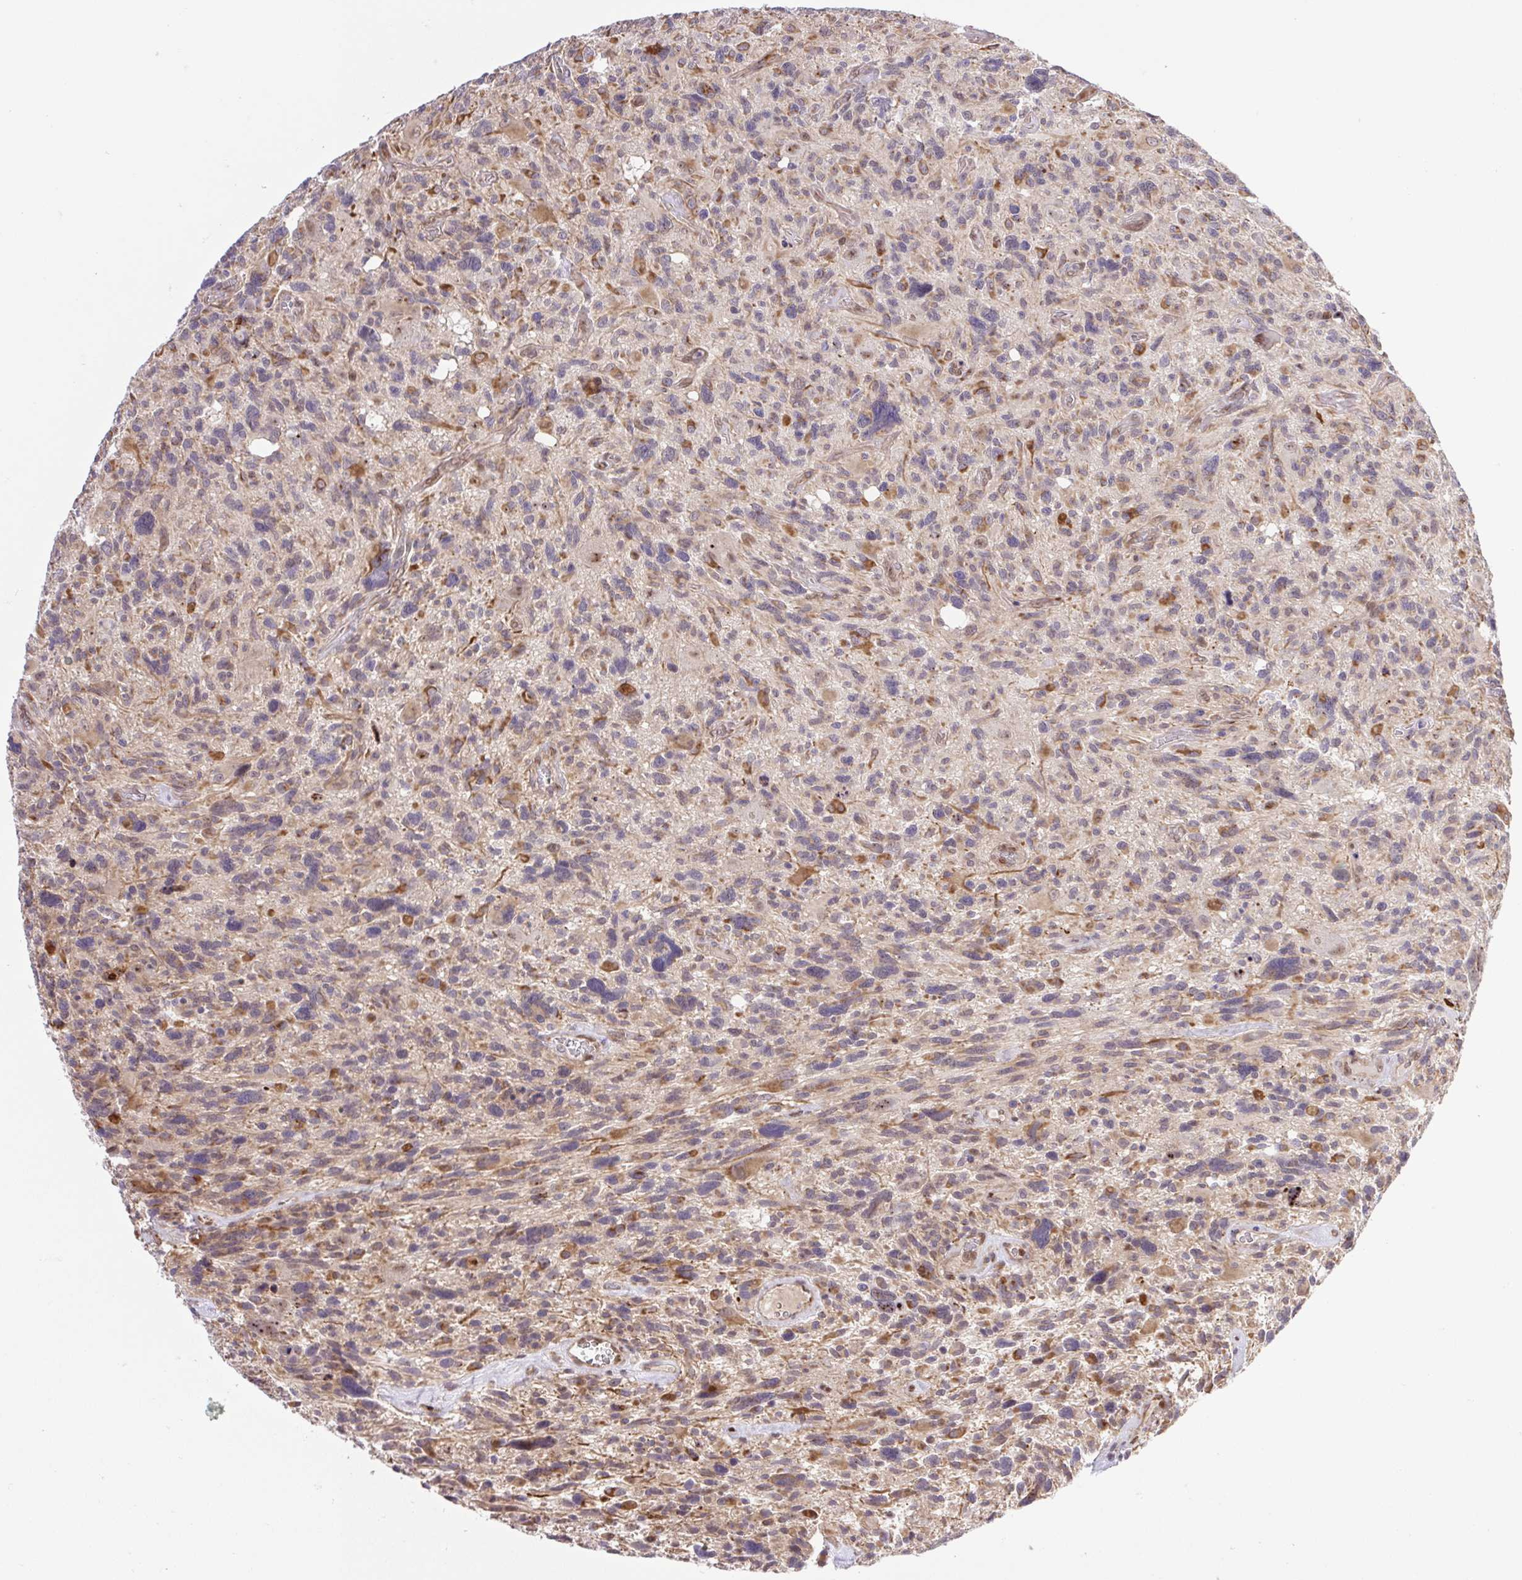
{"staining": {"intensity": "weak", "quantity": "<25%", "location": "cytoplasmic/membranous,nuclear"}, "tissue": "glioma", "cell_type": "Tumor cells", "image_type": "cancer", "snomed": [{"axis": "morphology", "description": "Glioma, malignant, High grade"}, {"axis": "topography", "description": "Brain"}], "caption": "Glioma was stained to show a protein in brown. There is no significant staining in tumor cells. Nuclei are stained in blue.", "gene": "ERG", "patient": {"sex": "male", "age": 49}}